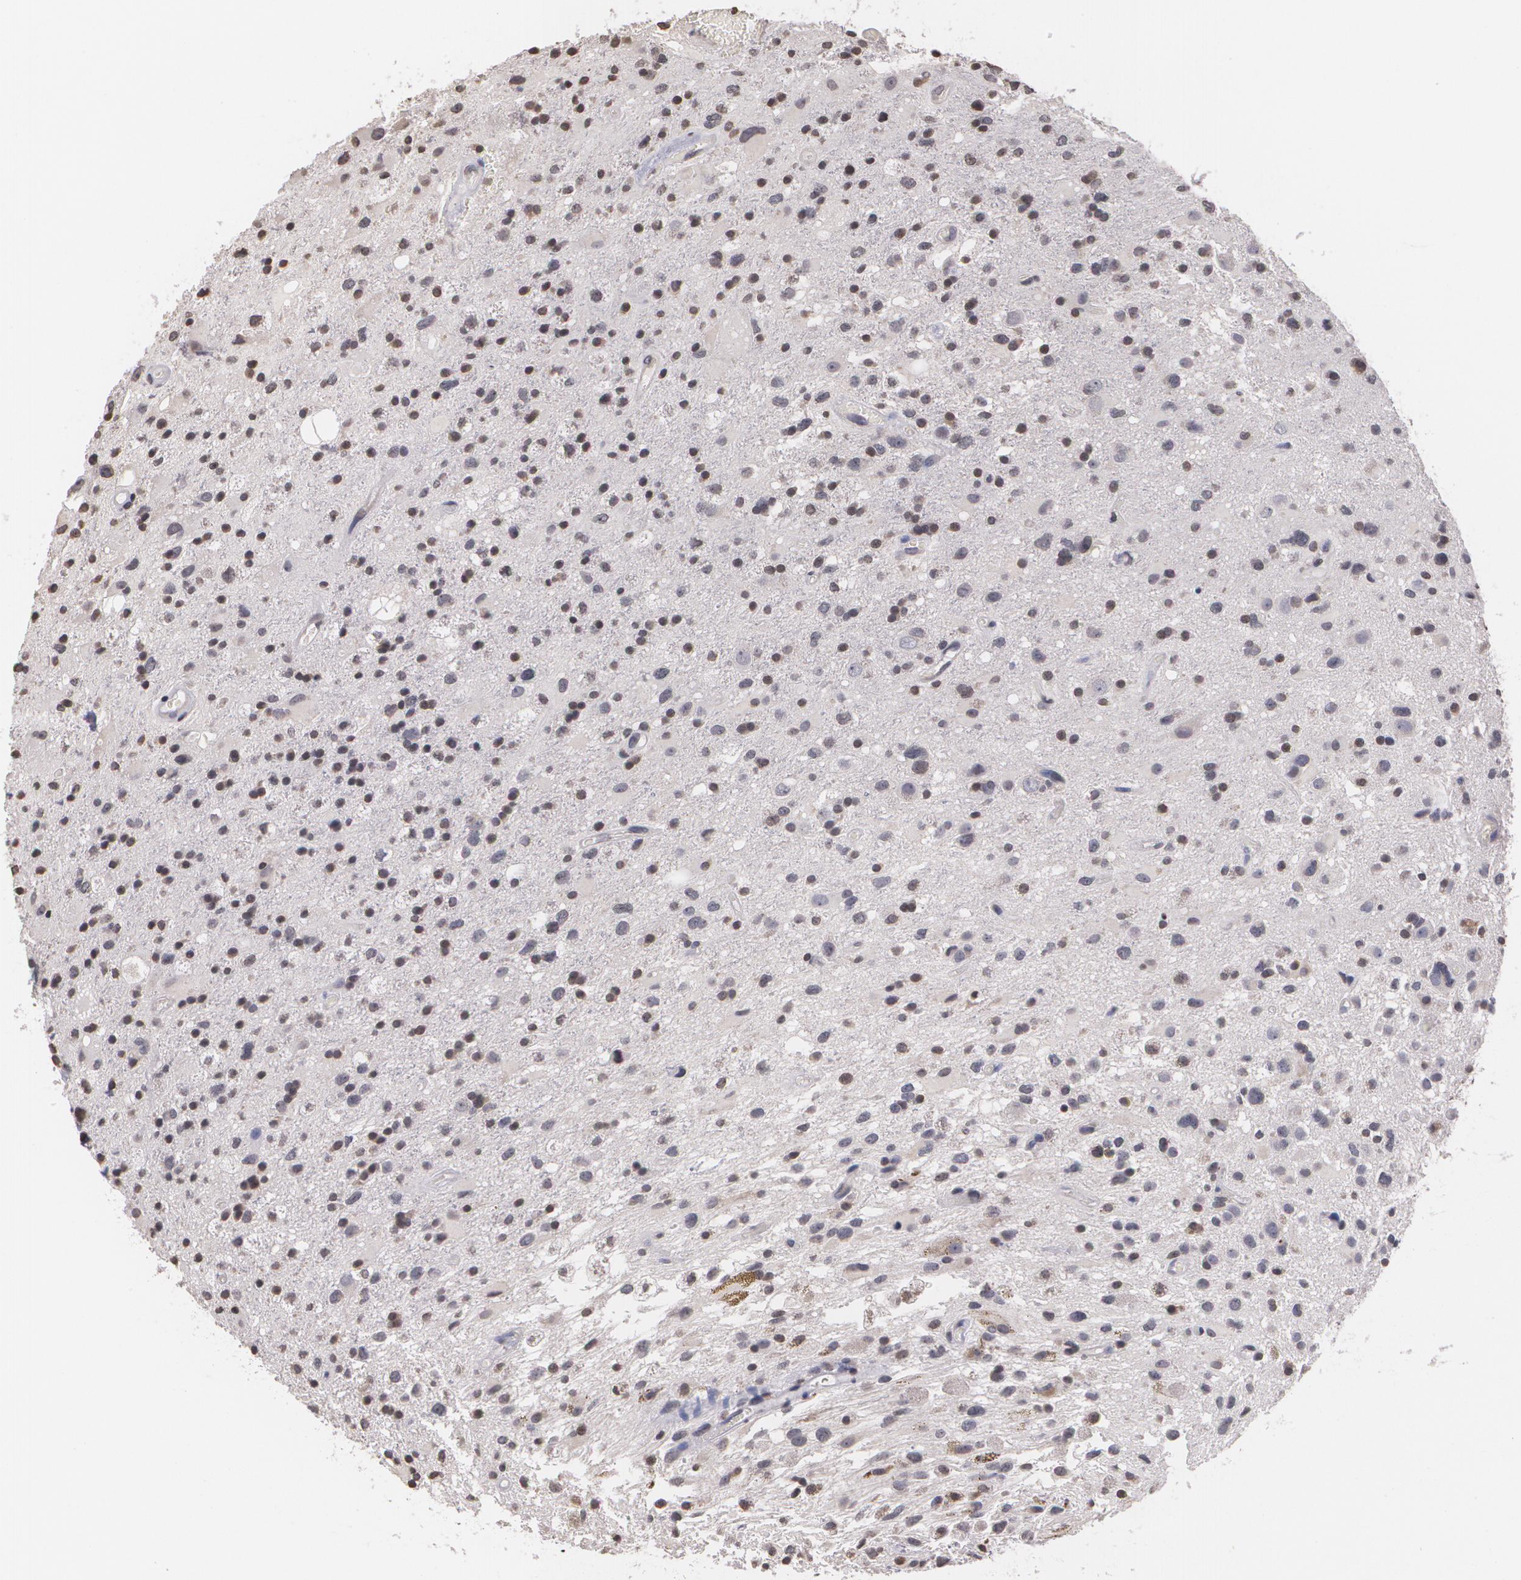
{"staining": {"intensity": "negative", "quantity": "none", "location": "none"}, "tissue": "glioma", "cell_type": "Tumor cells", "image_type": "cancer", "snomed": [{"axis": "morphology", "description": "Glioma, malignant, High grade"}, {"axis": "topography", "description": "Brain"}], "caption": "IHC of malignant glioma (high-grade) demonstrates no expression in tumor cells.", "gene": "THRB", "patient": {"sex": "male", "age": 48}}